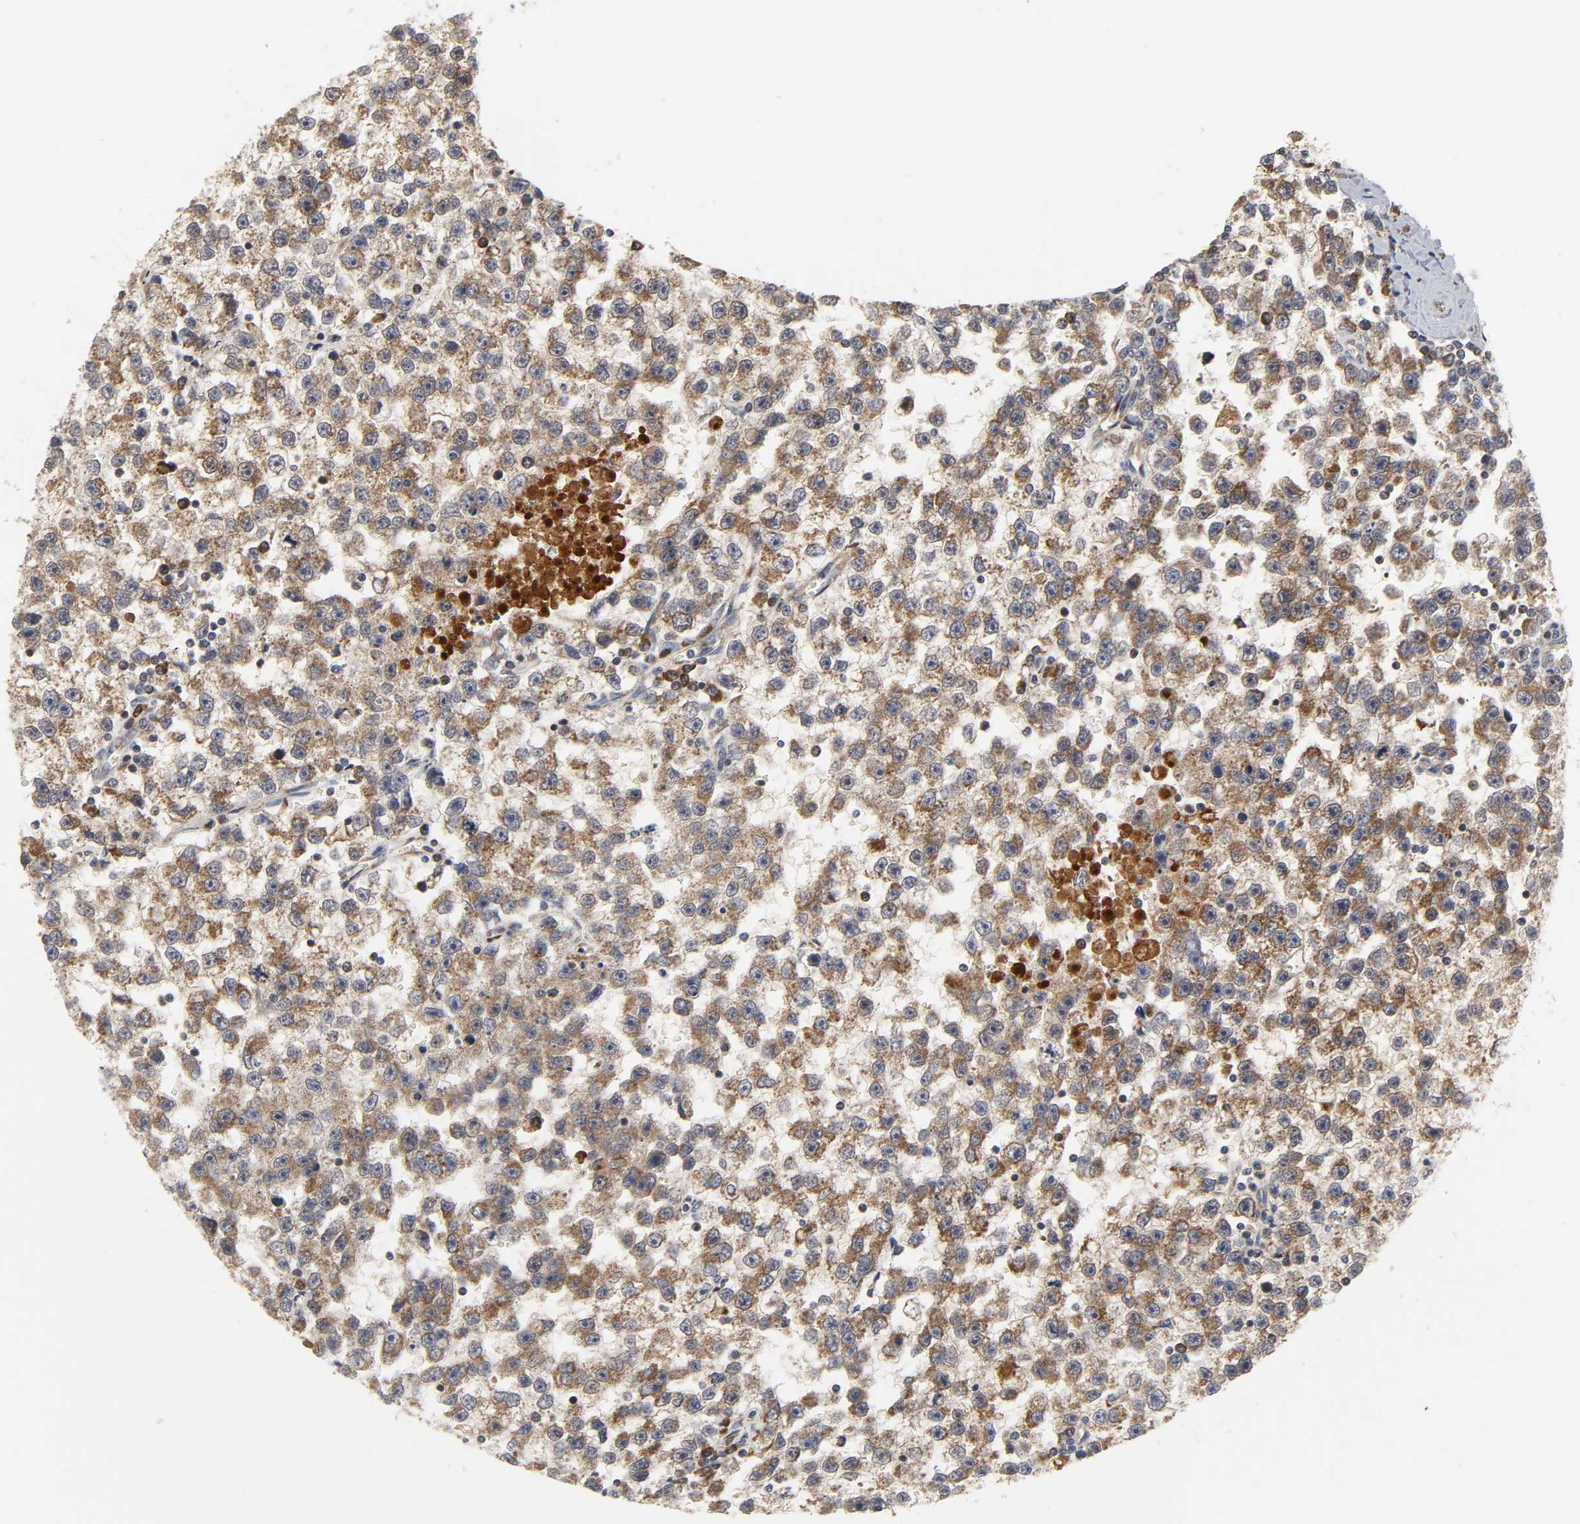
{"staining": {"intensity": "moderate", "quantity": ">75%", "location": "cytoplasmic/membranous"}, "tissue": "testis cancer", "cell_type": "Tumor cells", "image_type": "cancer", "snomed": [{"axis": "morphology", "description": "Seminoma, NOS"}, {"axis": "topography", "description": "Testis"}], "caption": "There is medium levels of moderate cytoplasmic/membranous staining in tumor cells of testis cancer (seminoma), as demonstrated by immunohistochemical staining (brown color).", "gene": "BAX", "patient": {"sex": "male", "age": 33}}